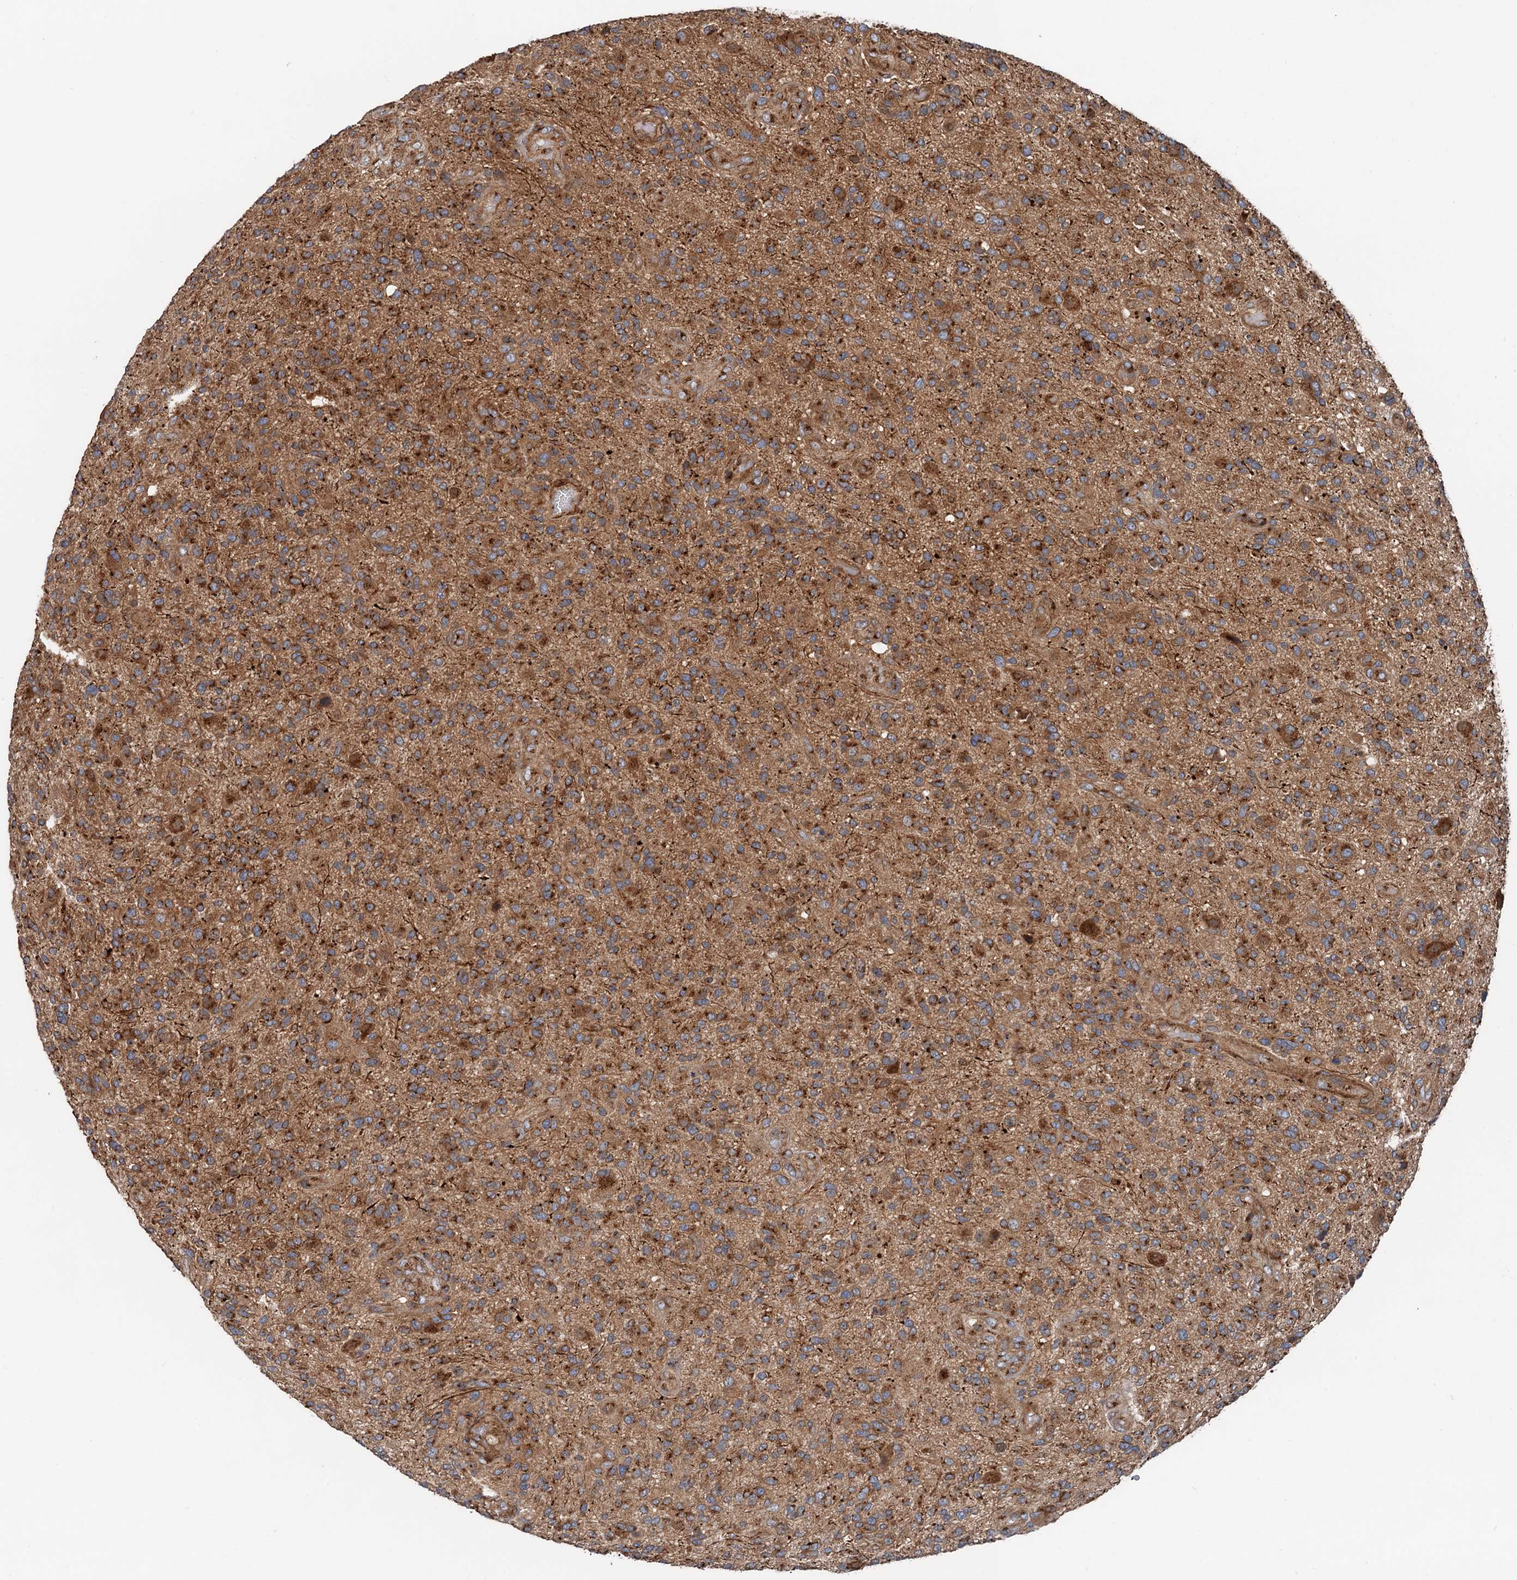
{"staining": {"intensity": "moderate", "quantity": ">75%", "location": "cytoplasmic/membranous"}, "tissue": "glioma", "cell_type": "Tumor cells", "image_type": "cancer", "snomed": [{"axis": "morphology", "description": "Glioma, malignant, High grade"}, {"axis": "topography", "description": "Brain"}], "caption": "Tumor cells reveal medium levels of moderate cytoplasmic/membranous expression in about >75% of cells in malignant glioma (high-grade). The protein is shown in brown color, while the nuclei are stained blue.", "gene": "ANKRD26", "patient": {"sex": "male", "age": 47}}